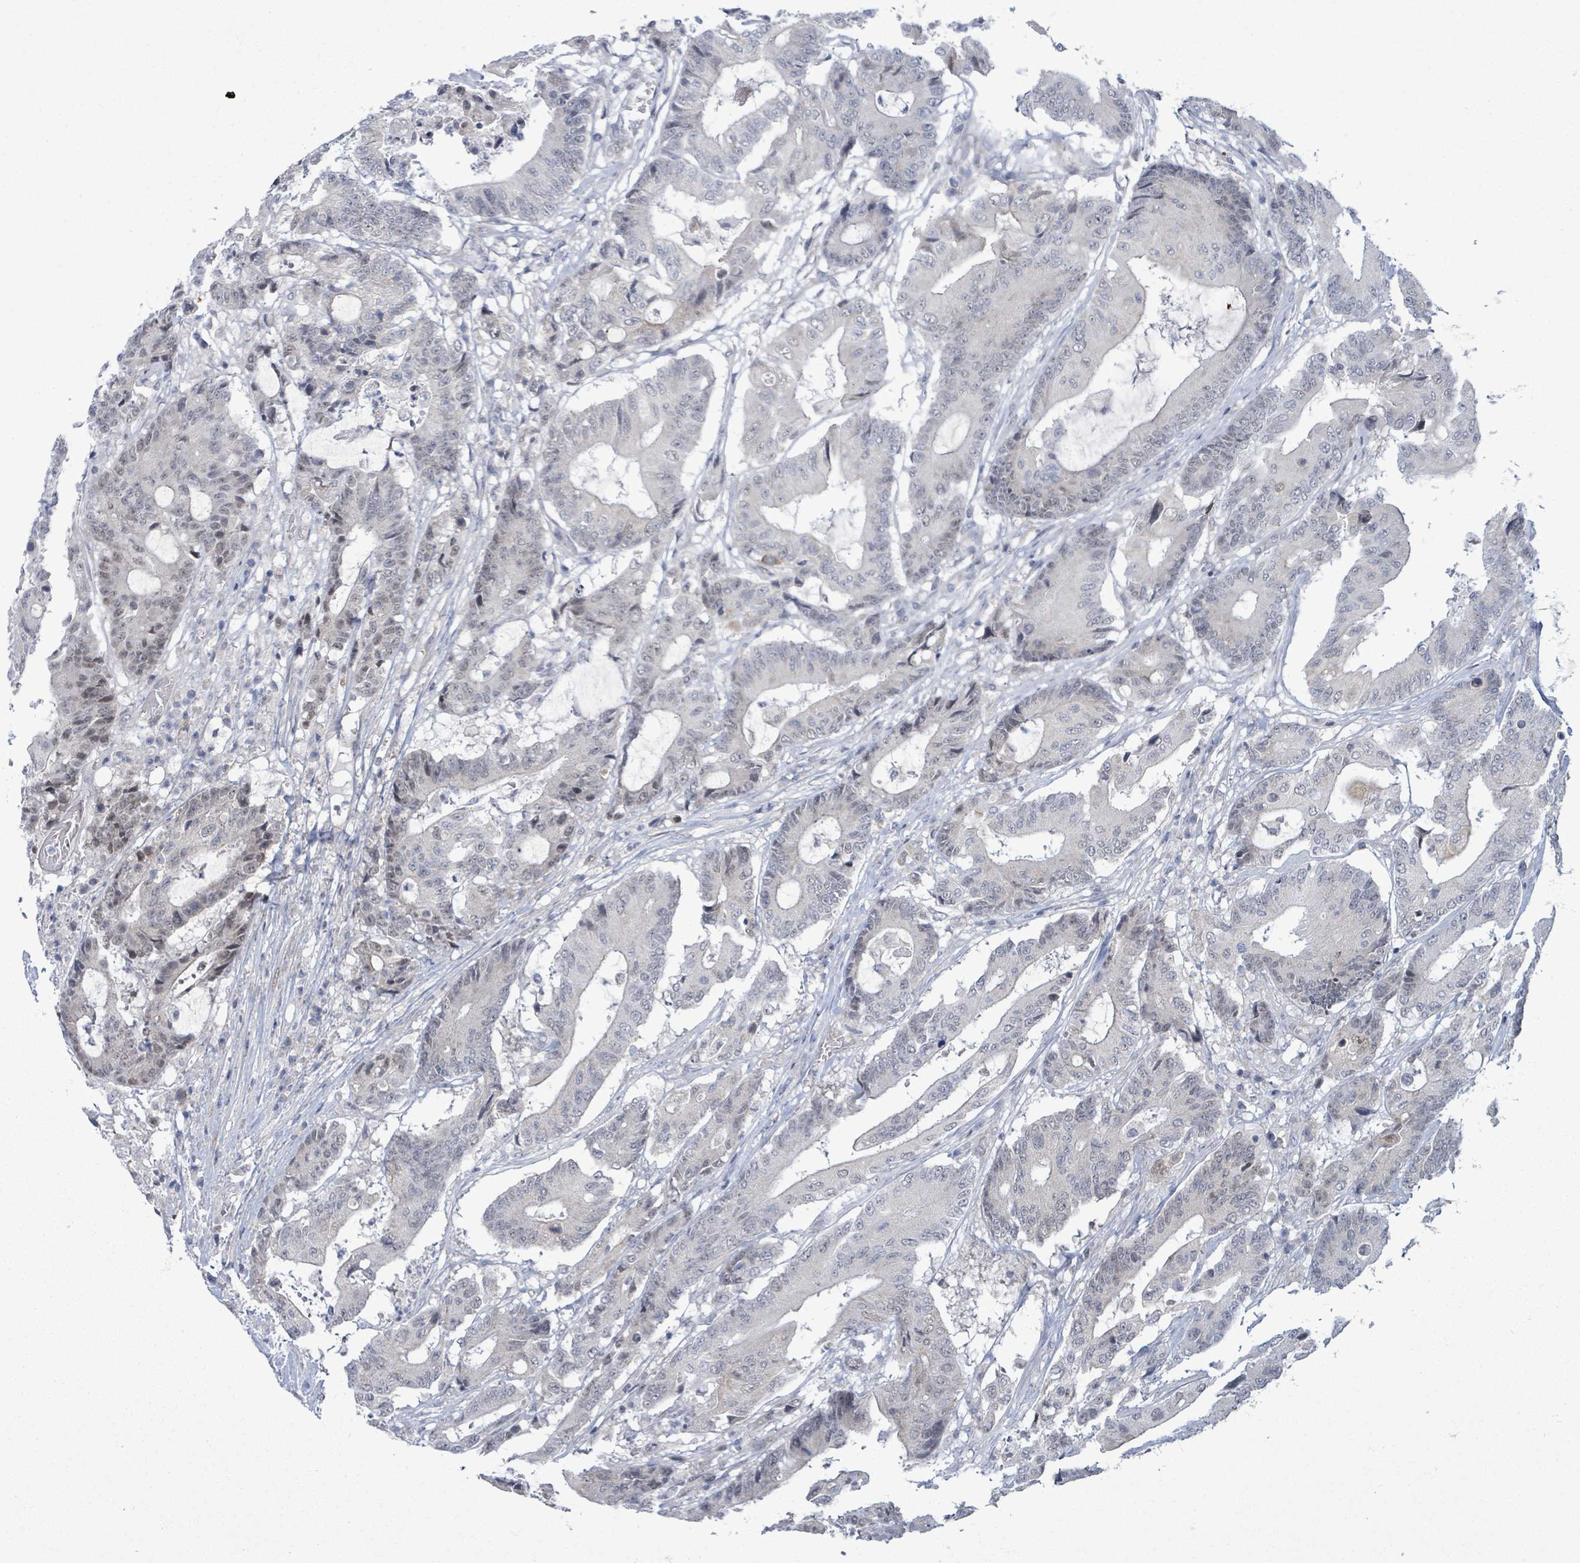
{"staining": {"intensity": "moderate", "quantity": "<25%", "location": "nuclear"}, "tissue": "colorectal cancer", "cell_type": "Tumor cells", "image_type": "cancer", "snomed": [{"axis": "morphology", "description": "Adenocarcinoma, NOS"}, {"axis": "topography", "description": "Colon"}], "caption": "Protein expression analysis of colorectal cancer (adenocarcinoma) displays moderate nuclear positivity in approximately <25% of tumor cells. The staining was performed using DAB, with brown indicating positive protein expression. Nuclei are stained blue with hematoxylin.", "gene": "ZFPM1", "patient": {"sex": "female", "age": 84}}